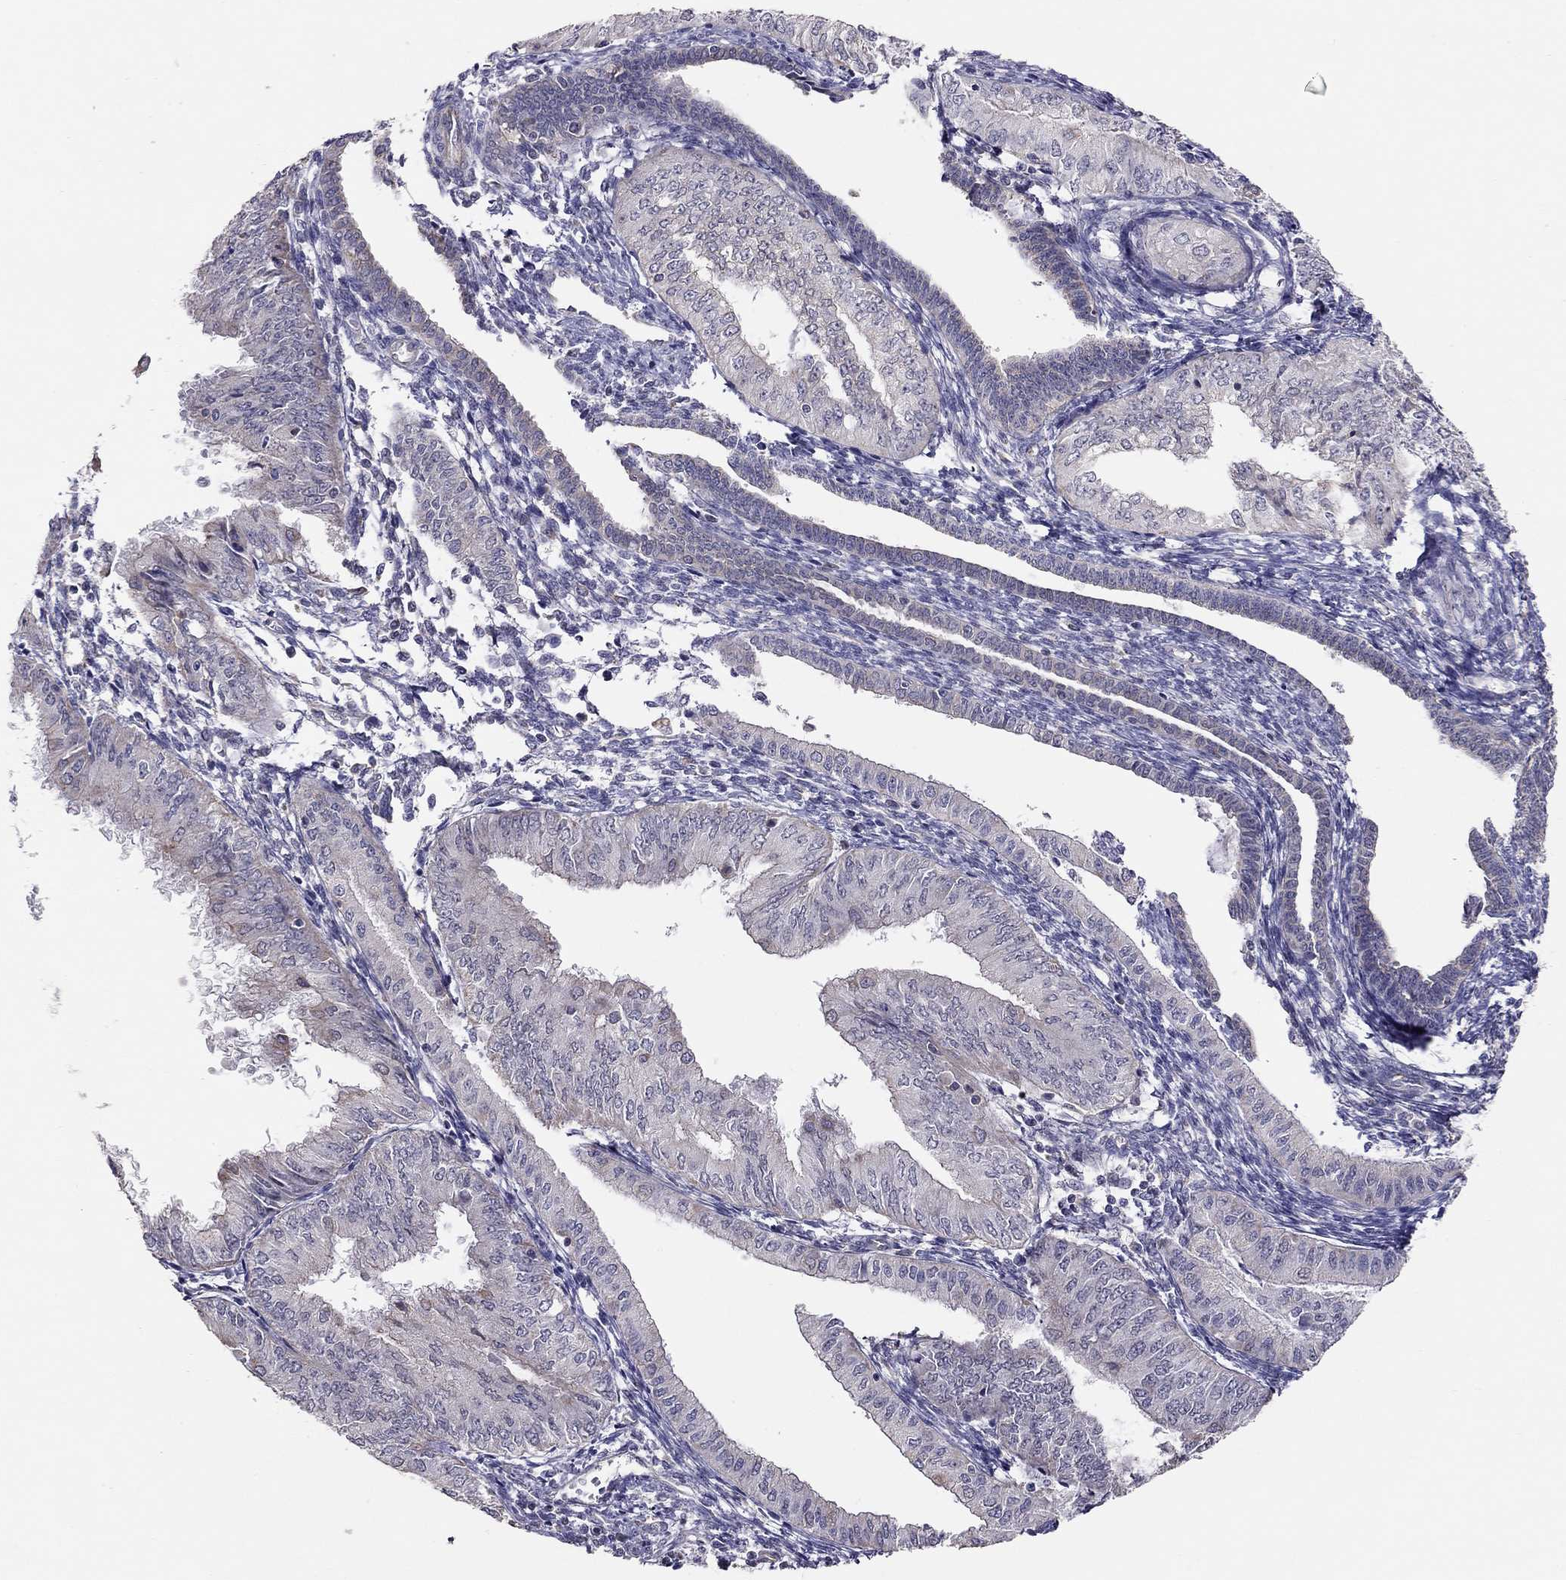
{"staining": {"intensity": "negative", "quantity": "none", "location": "none"}, "tissue": "endometrial cancer", "cell_type": "Tumor cells", "image_type": "cancer", "snomed": [{"axis": "morphology", "description": "Adenocarcinoma, NOS"}, {"axis": "topography", "description": "Endometrium"}], "caption": "Micrograph shows no protein positivity in tumor cells of endometrial cancer tissue.", "gene": "LRIT3", "patient": {"sex": "female", "age": 53}}